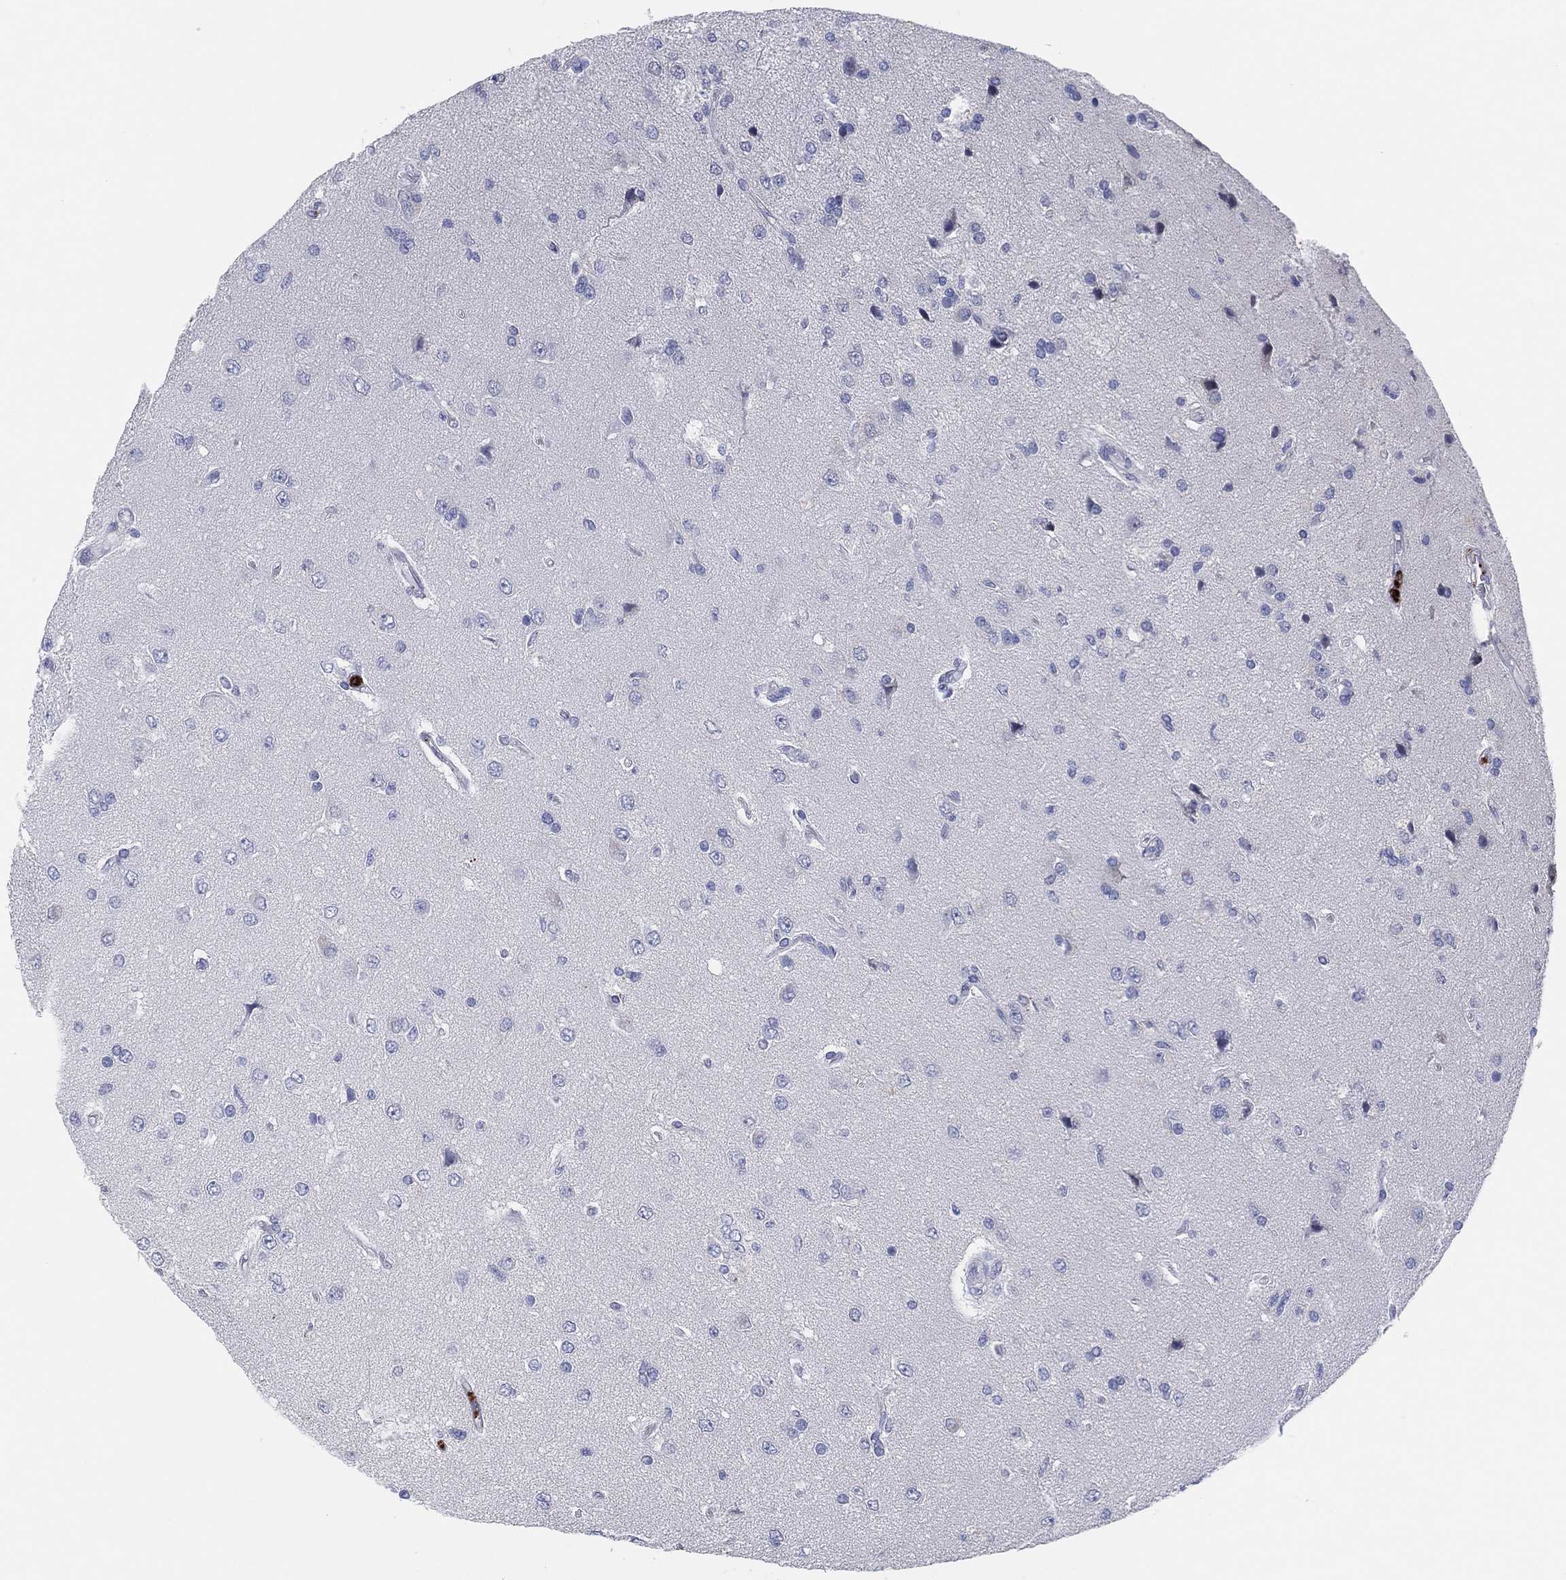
{"staining": {"intensity": "negative", "quantity": "none", "location": "none"}, "tissue": "glioma", "cell_type": "Tumor cells", "image_type": "cancer", "snomed": [{"axis": "morphology", "description": "Glioma, malignant, High grade"}, {"axis": "topography", "description": "Brain"}], "caption": "The photomicrograph exhibits no significant expression in tumor cells of high-grade glioma (malignant).", "gene": "PLAC8", "patient": {"sex": "male", "age": 56}}